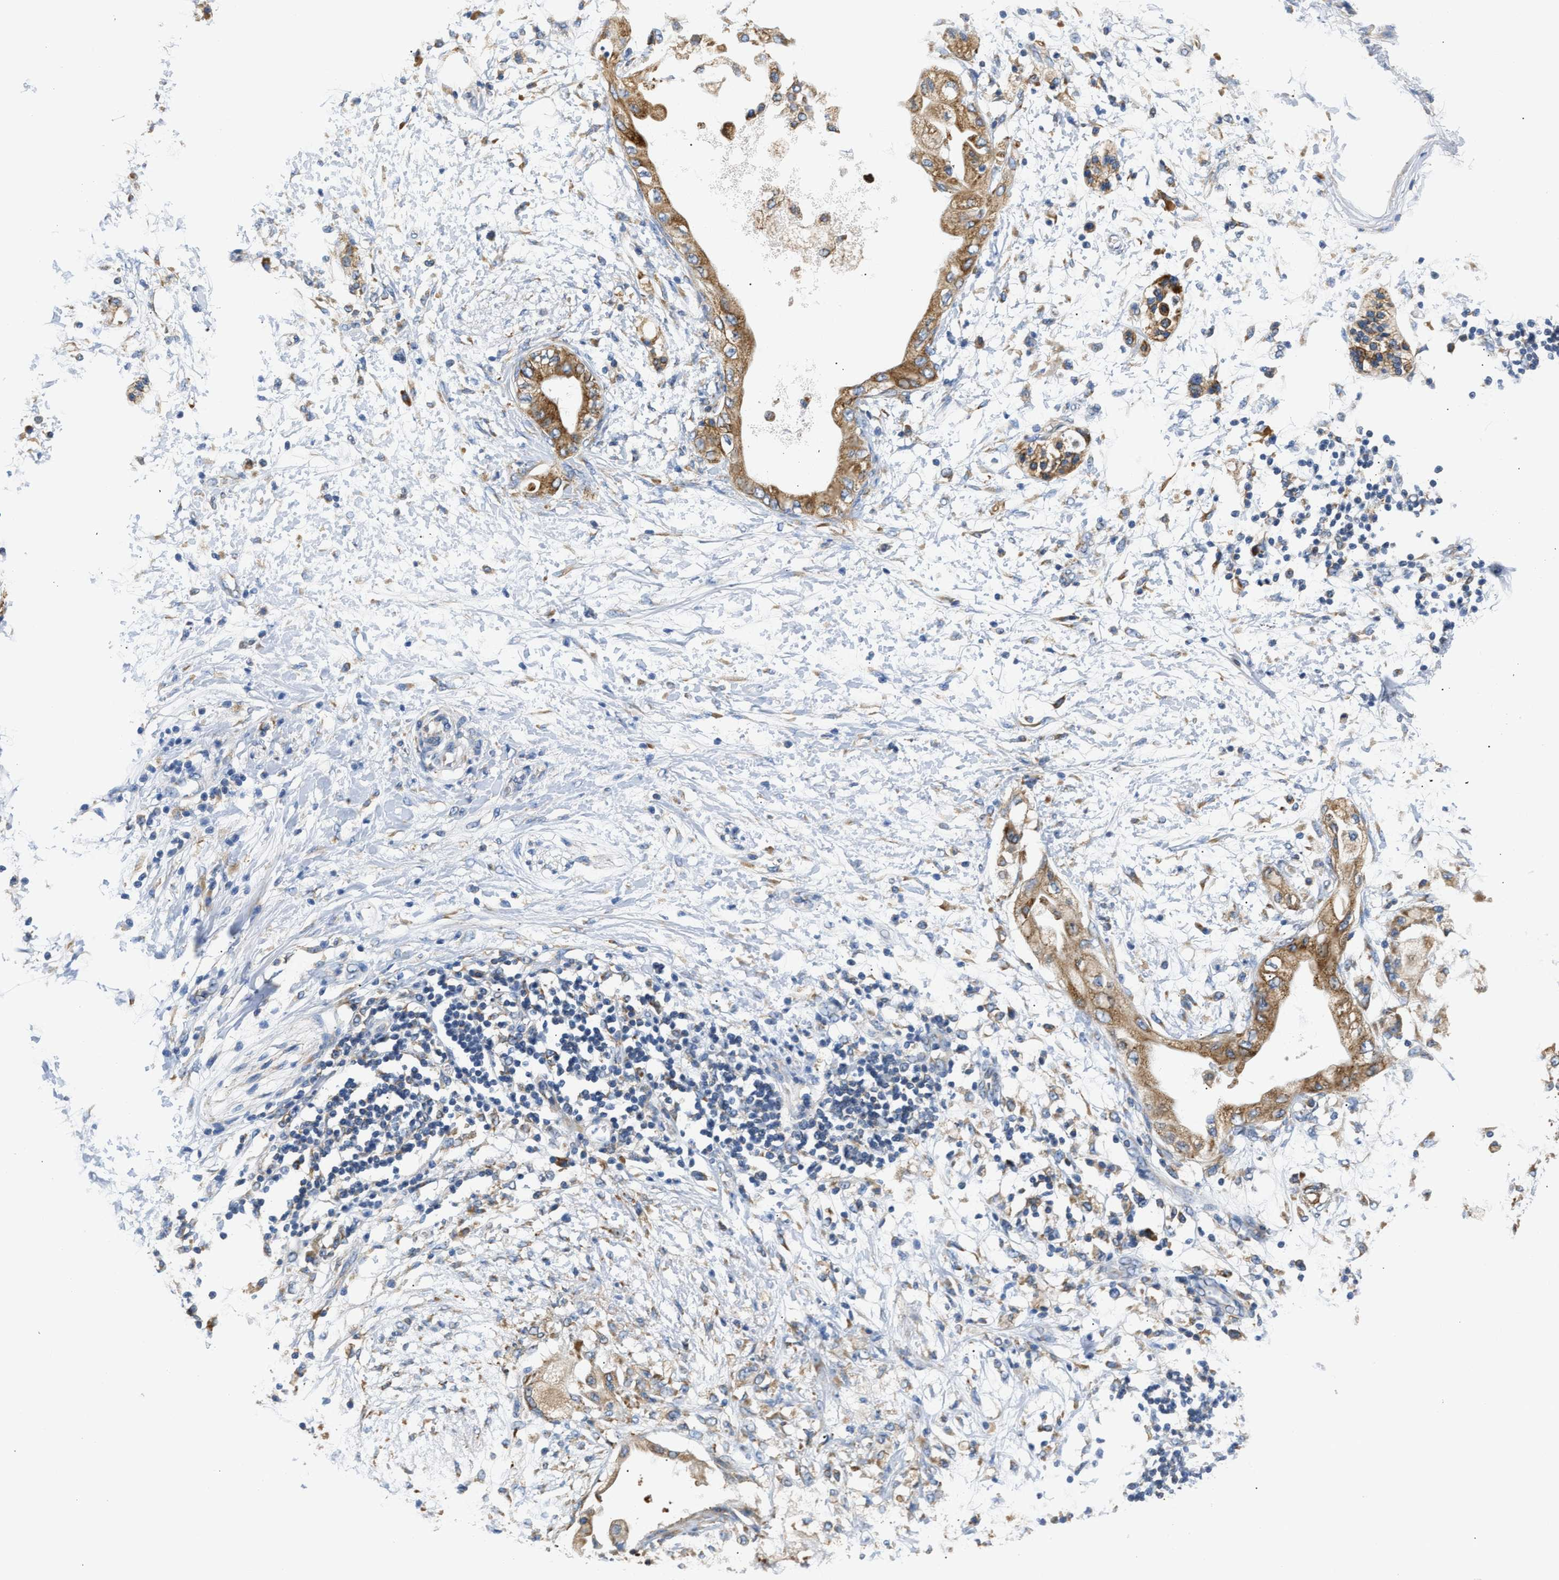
{"staining": {"intensity": "negative", "quantity": "none", "location": "none"}, "tissue": "adipose tissue", "cell_type": "Adipocytes", "image_type": "normal", "snomed": [{"axis": "morphology", "description": "Normal tissue, NOS"}, {"axis": "morphology", "description": "Adenocarcinoma, NOS"}, {"axis": "topography", "description": "Duodenum"}, {"axis": "topography", "description": "Peripheral nerve tissue"}], "caption": "Immunohistochemistry (IHC) photomicrograph of unremarkable human adipose tissue stained for a protein (brown), which displays no staining in adipocytes.", "gene": "HDHD3", "patient": {"sex": "female", "age": 60}}